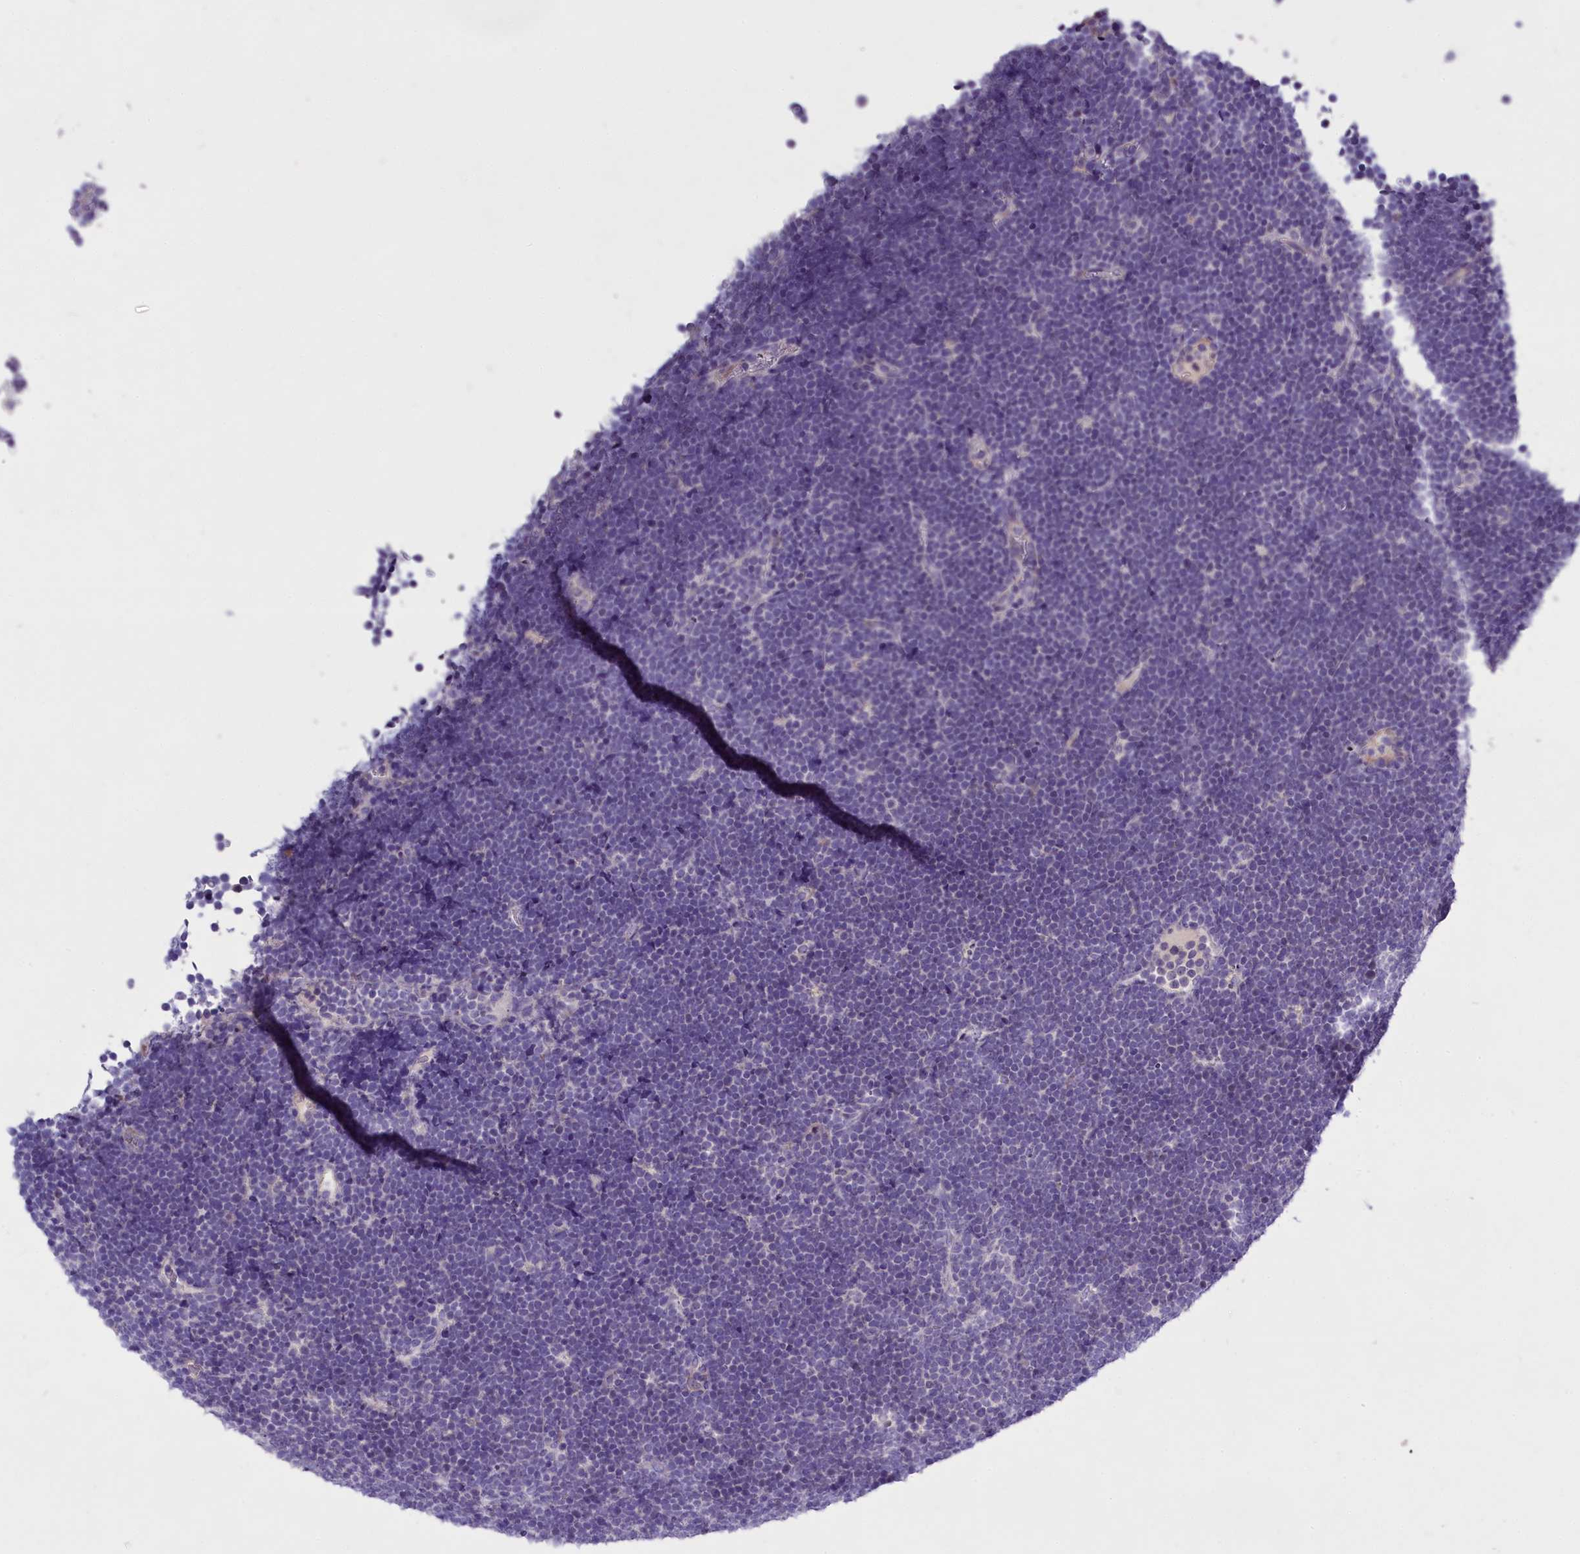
{"staining": {"intensity": "negative", "quantity": "none", "location": "none"}, "tissue": "lymphoma", "cell_type": "Tumor cells", "image_type": "cancer", "snomed": [{"axis": "morphology", "description": "Malignant lymphoma, non-Hodgkin's type, High grade"}, {"axis": "topography", "description": "Lymph node"}], "caption": "Micrograph shows no significant protein expression in tumor cells of high-grade malignant lymphoma, non-Hodgkin's type. (DAB (3,3'-diaminobenzidine) immunohistochemistry (IHC), high magnification).", "gene": "ENPP6", "patient": {"sex": "male", "age": 13}}